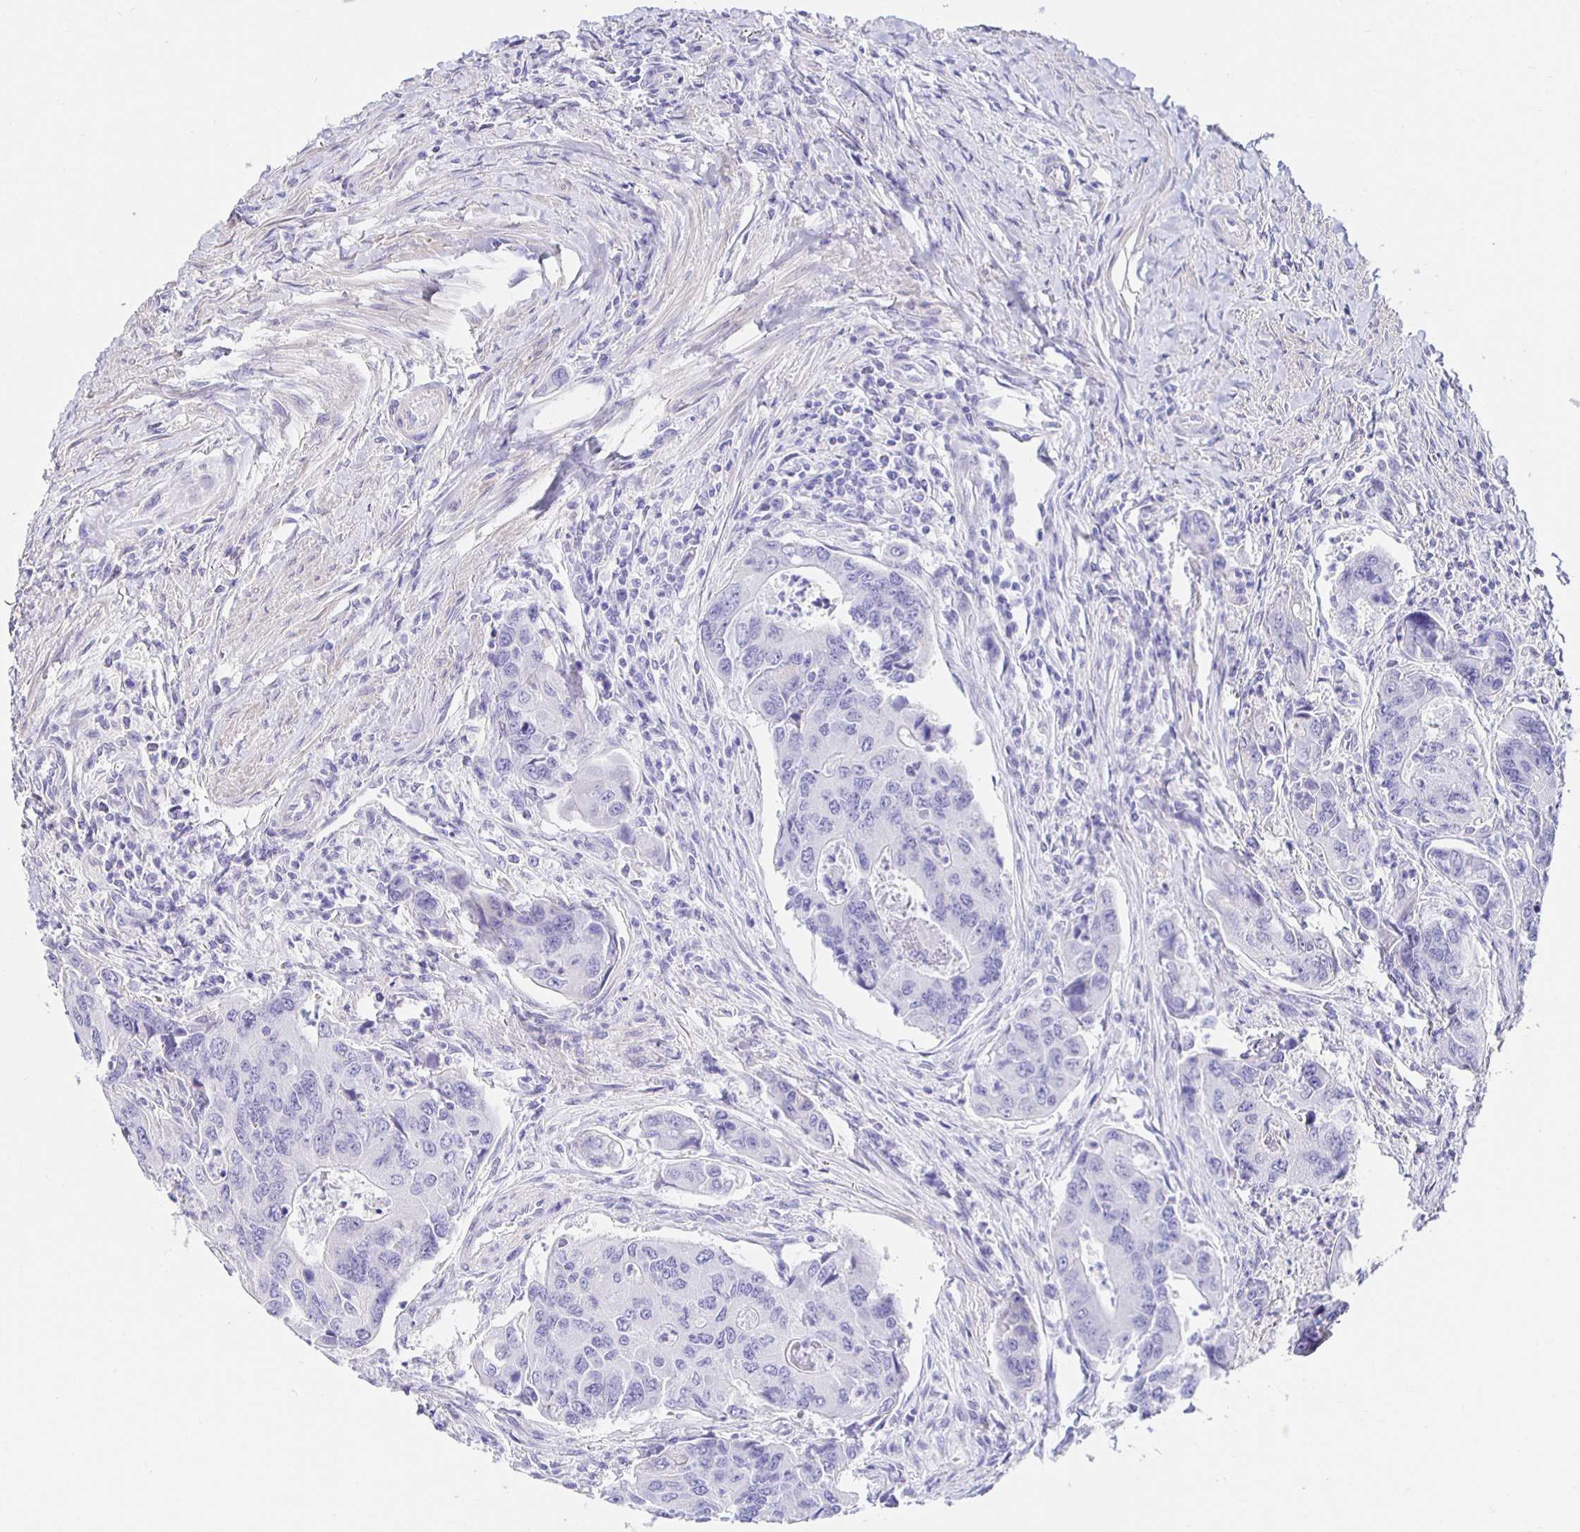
{"staining": {"intensity": "negative", "quantity": "none", "location": "none"}, "tissue": "colorectal cancer", "cell_type": "Tumor cells", "image_type": "cancer", "snomed": [{"axis": "morphology", "description": "Adenocarcinoma, NOS"}, {"axis": "topography", "description": "Colon"}], "caption": "Immunohistochemistry image of colorectal adenocarcinoma stained for a protein (brown), which displays no staining in tumor cells.", "gene": "HSPA4L", "patient": {"sex": "female", "age": 67}}